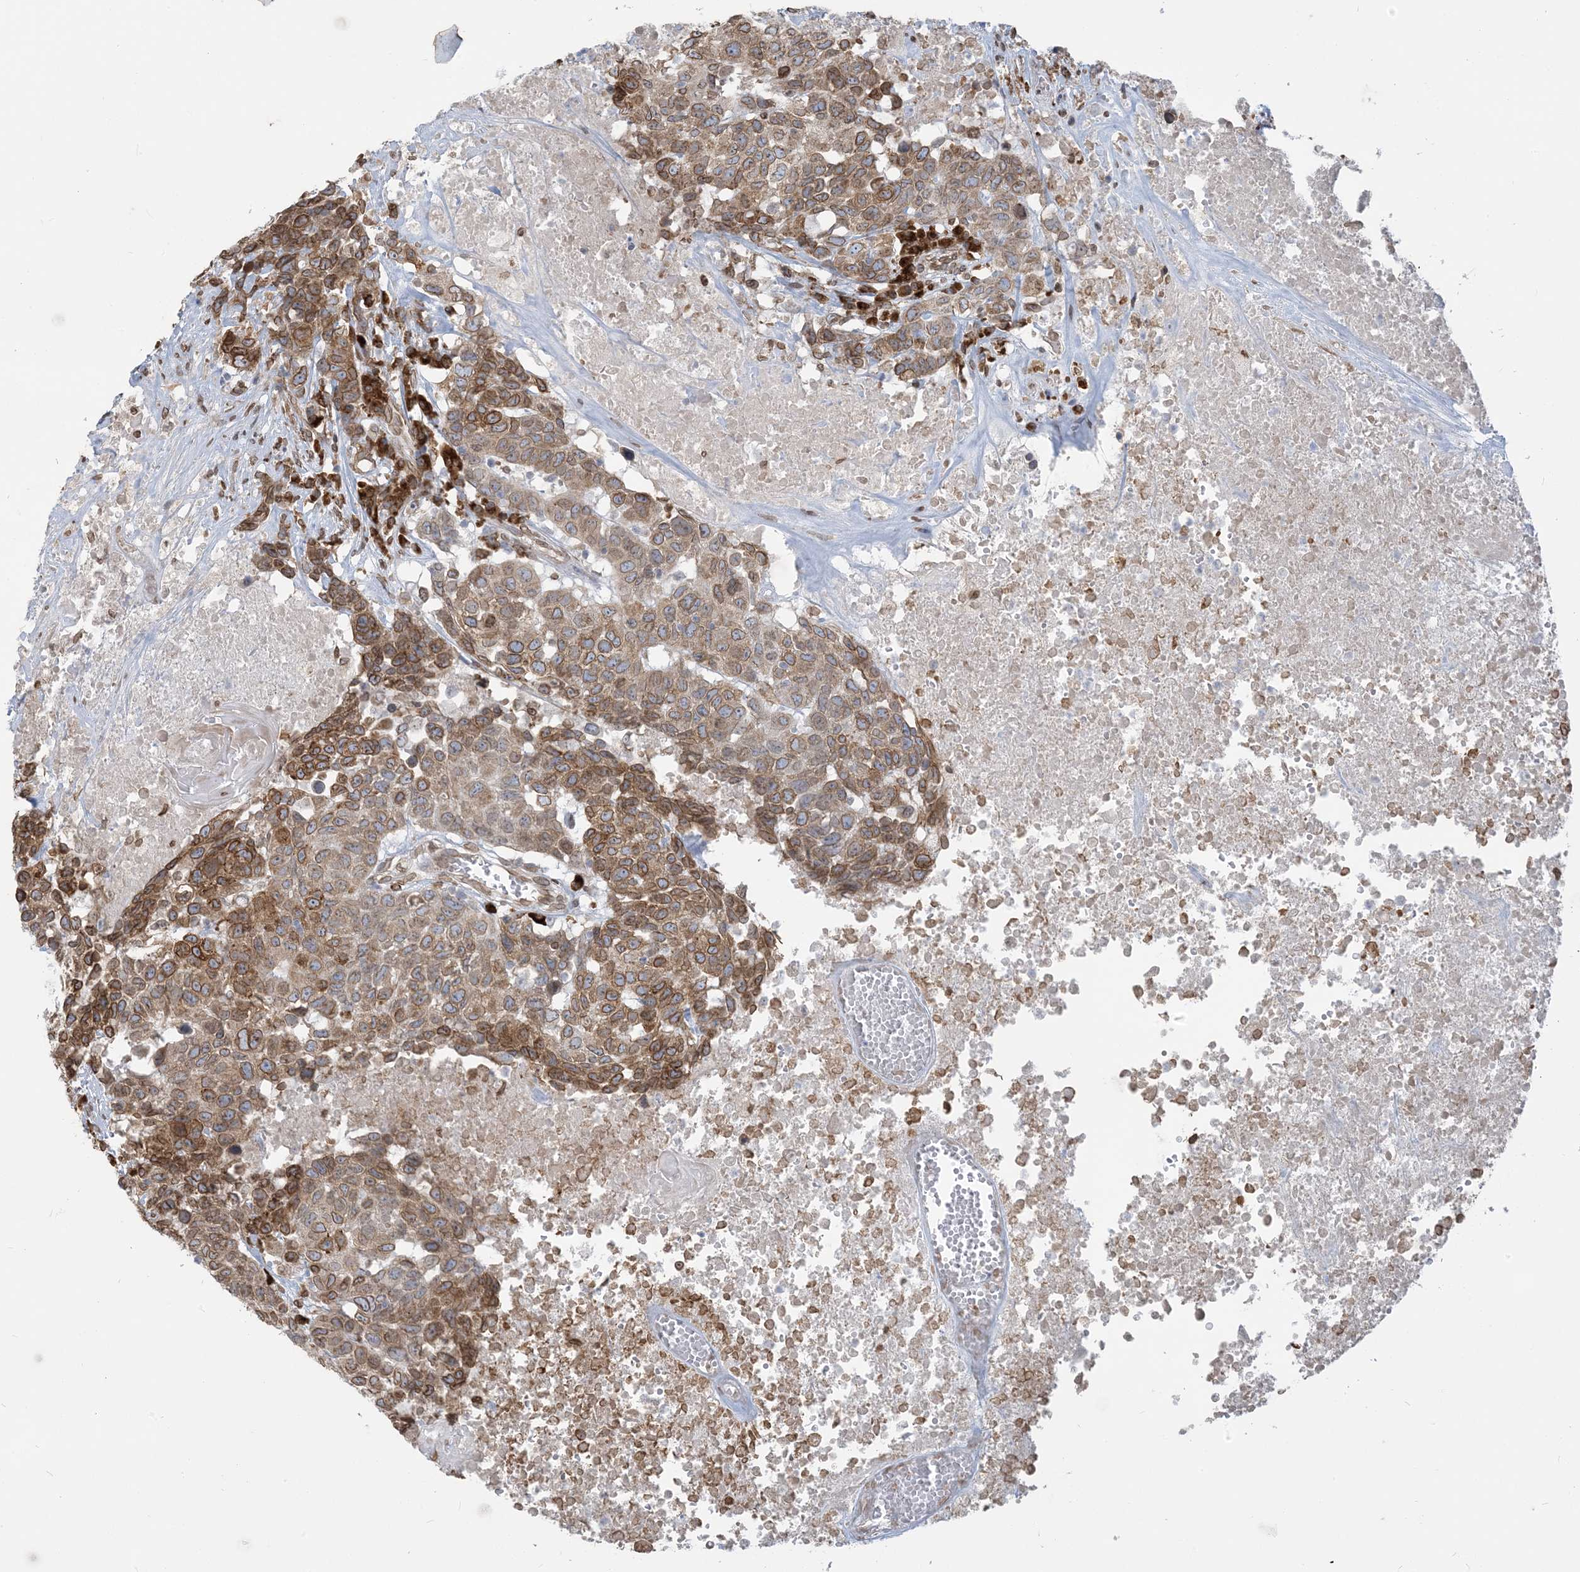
{"staining": {"intensity": "moderate", "quantity": ">75%", "location": "cytoplasmic/membranous,nuclear"}, "tissue": "head and neck cancer", "cell_type": "Tumor cells", "image_type": "cancer", "snomed": [{"axis": "morphology", "description": "Squamous cell carcinoma, NOS"}, {"axis": "topography", "description": "Head-Neck"}], "caption": "Brown immunohistochemical staining in human head and neck cancer (squamous cell carcinoma) reveals moderate cytoplasmic/membranous and nuclear expression in about >75% of tumor cells.", "gene": "WWP1", "patient": {"sex": "male", "age": 66}}